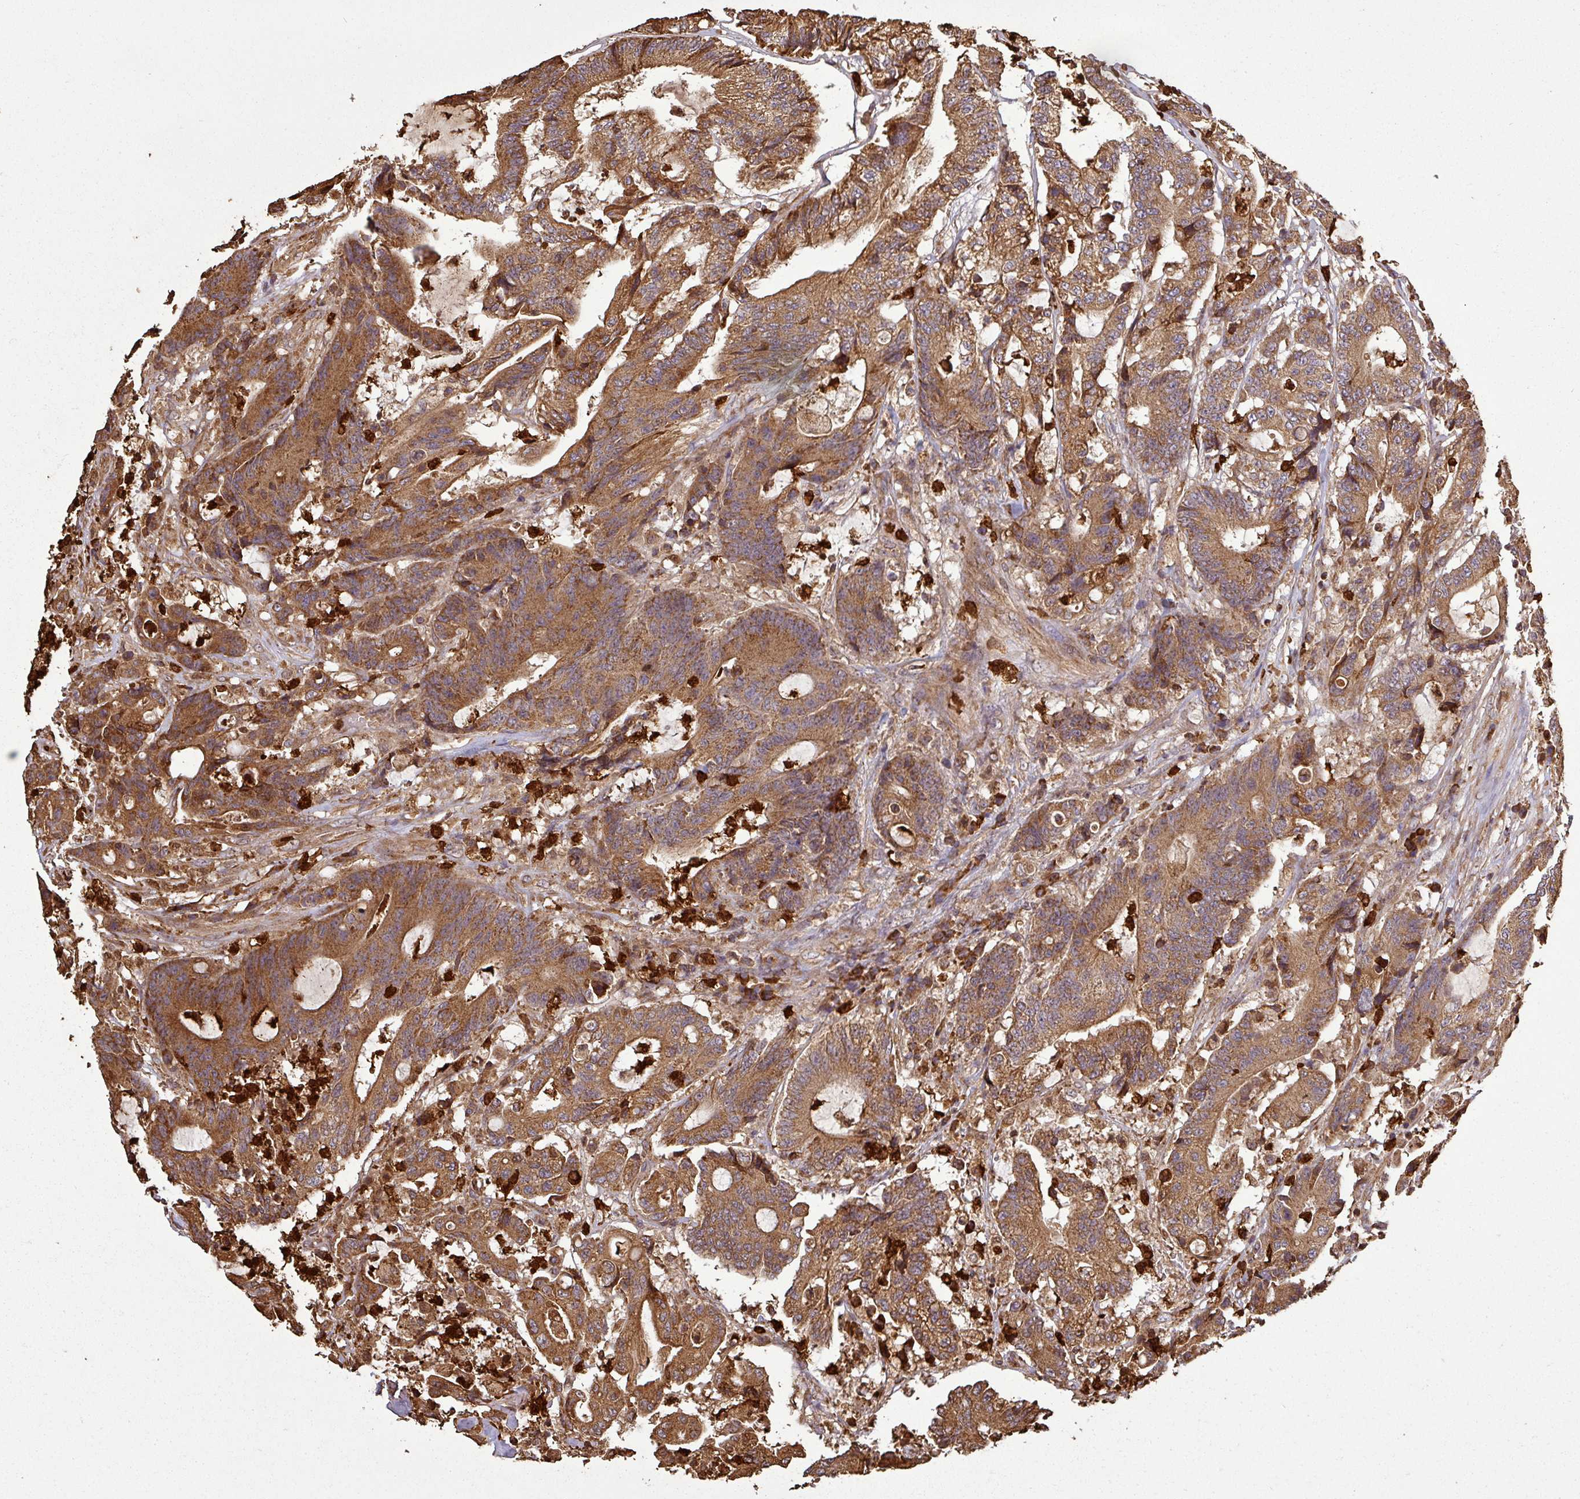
{"staining": {"intensity": "moderate", "quantity": ">75%", "location": "cytoplasmic/membranous"}, "tissue": "colorectal cancer", "cell_type": "Tumor cells", "image_type": "cancer", "snomed": [{"axis": "morphology", "description": "Adenocarcinoma, NOS"}, {"axis": "topography", "description": "Colon"}], "caption": "Adenocarcinoma (colorectal) tissue demonstrates moderate cytoplasmic/membranous positivity in approximately >75% of tumor cells", "gene": "PLEKHM1", "patient": {"sex": "female", "age": 84}}